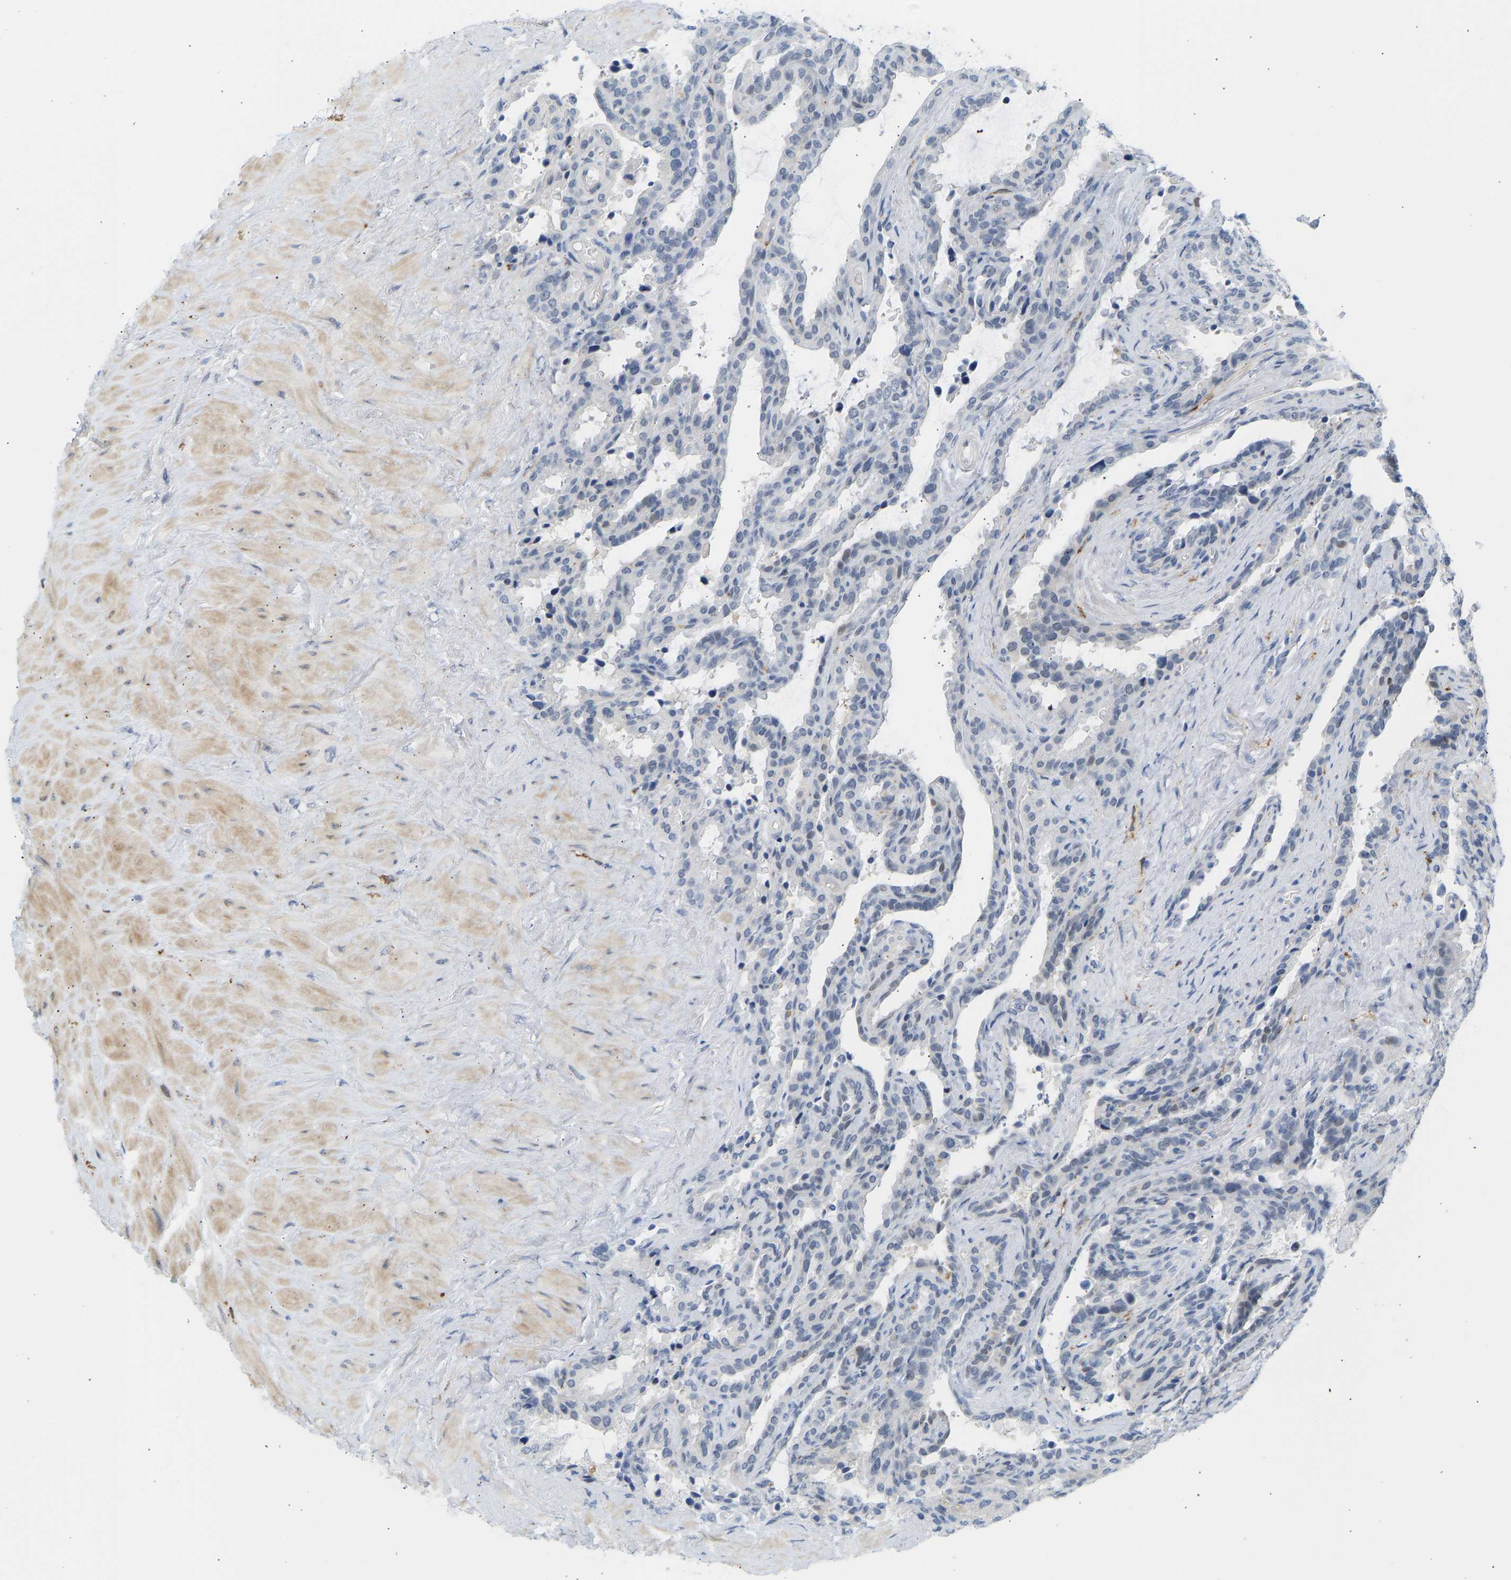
{"staining": {"intensity": "negative", "quantity": "none", "location": "none"}, "tissue": "seminal vesicle", "cell_type": "Glandular cells", "image_type": "normal", "snomed": [{"axis": "morphology", "description": "Normal tissue, NOS"}, {"axis": "topography", "description": "Seminal veicle"}], "caption": "This micrograph is of unremarkable seminal vesicle stained with immunohistochemistry to label a protein in brown with the nuclei are counter-stained blue. There is no staining in glandular cells.", "gene": "BAG1", "patient": {"sex": "male", "age": 46}}